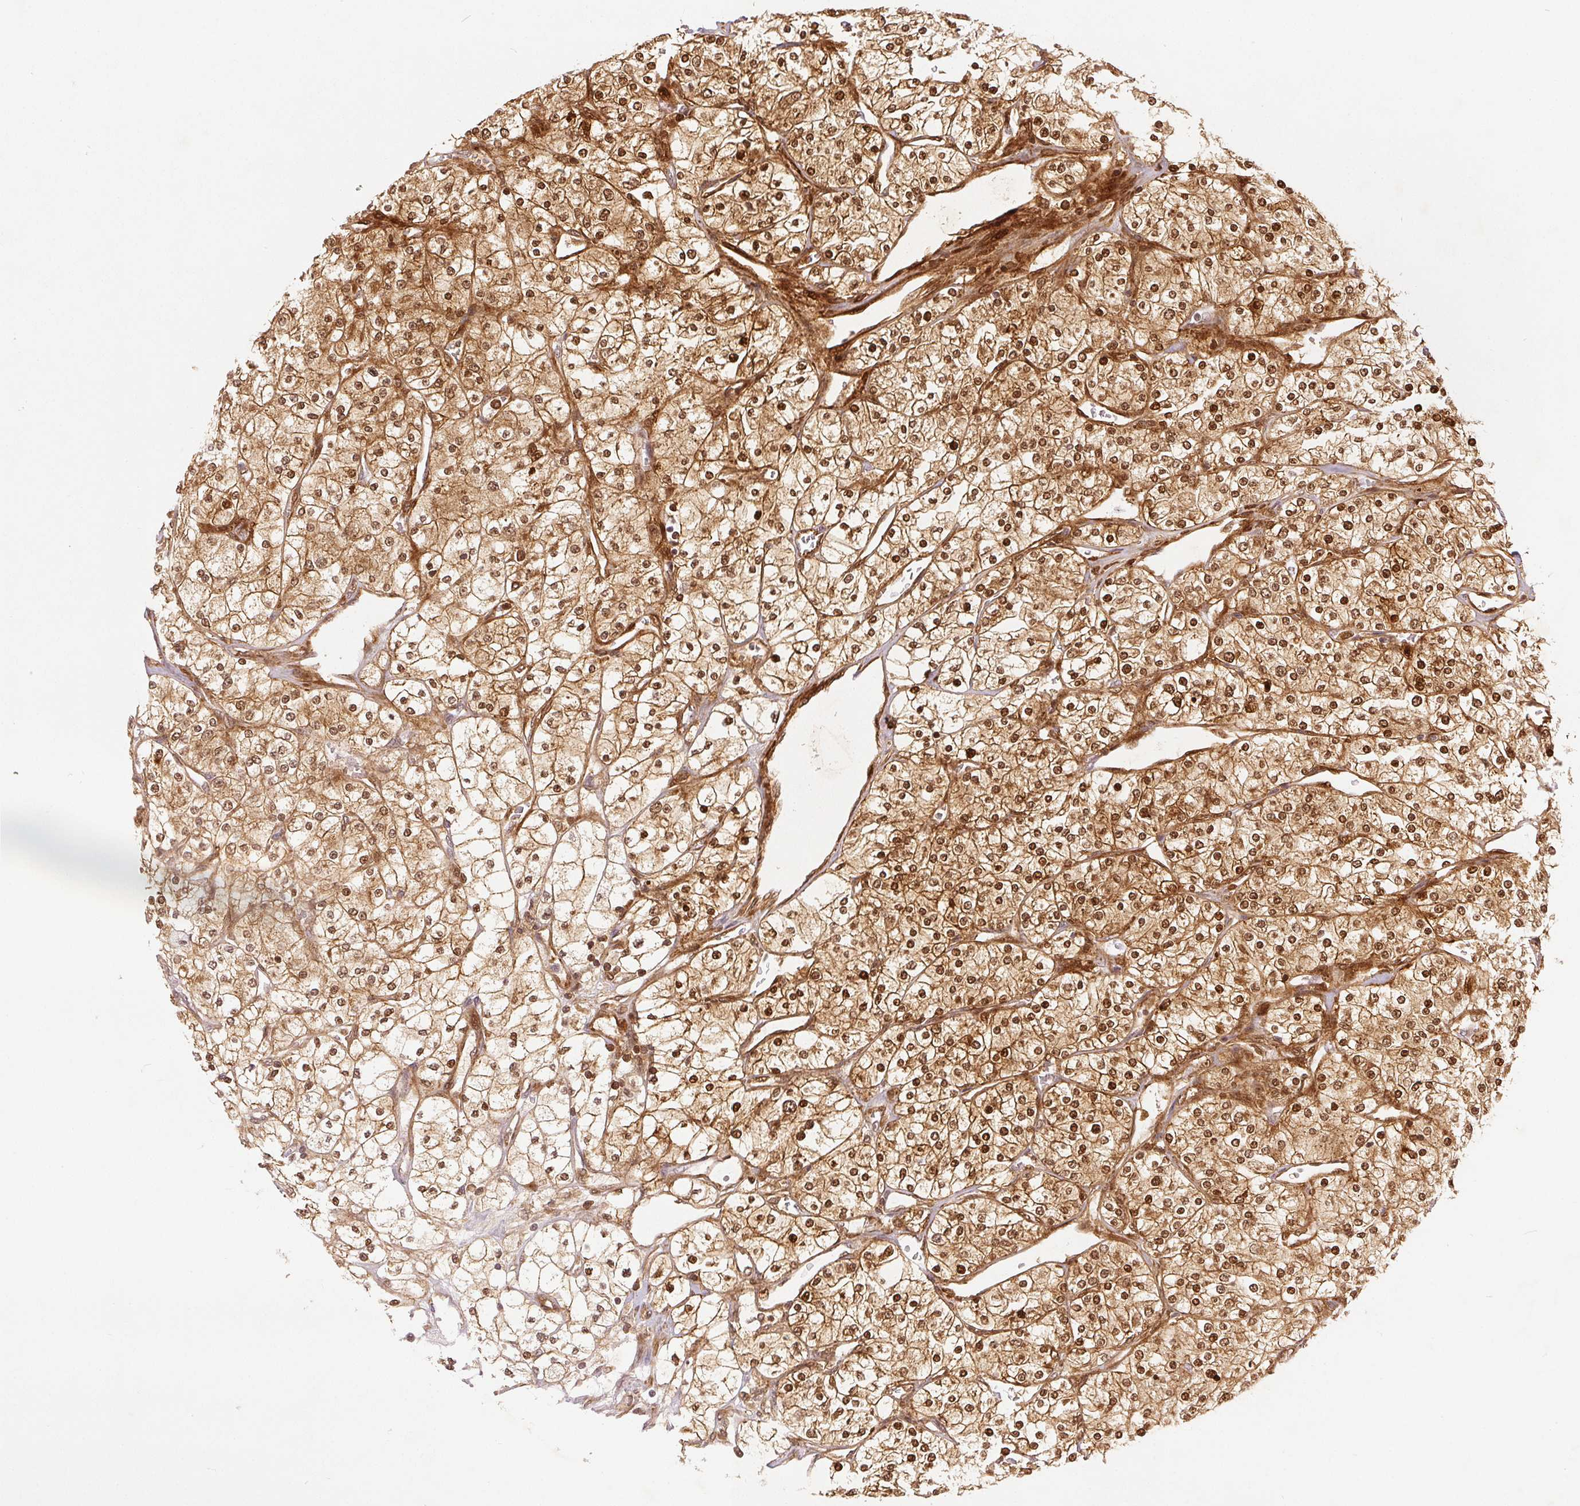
{"staining": {"intensity": "moderate", "quantity": ">75%", "location": "cytoplasmic/membranous,nuclear"}, "tissue": "renal cancer", "cell_type": "Tumor cells", "image_type": "cancer", "snomed": [{"axis": "morphology", "description": "Adenocarcinoma, NOS"}, {"axis": "topography", "description": "Kidney"}], "caption": "Protein analysis of renal cancer tissue exhibits moderate cytoplasmic/membranous and nuclear staining in about >75% of tumor cells.", "gene": "DEK", "patient": {"sex": "male", "age": 80}}